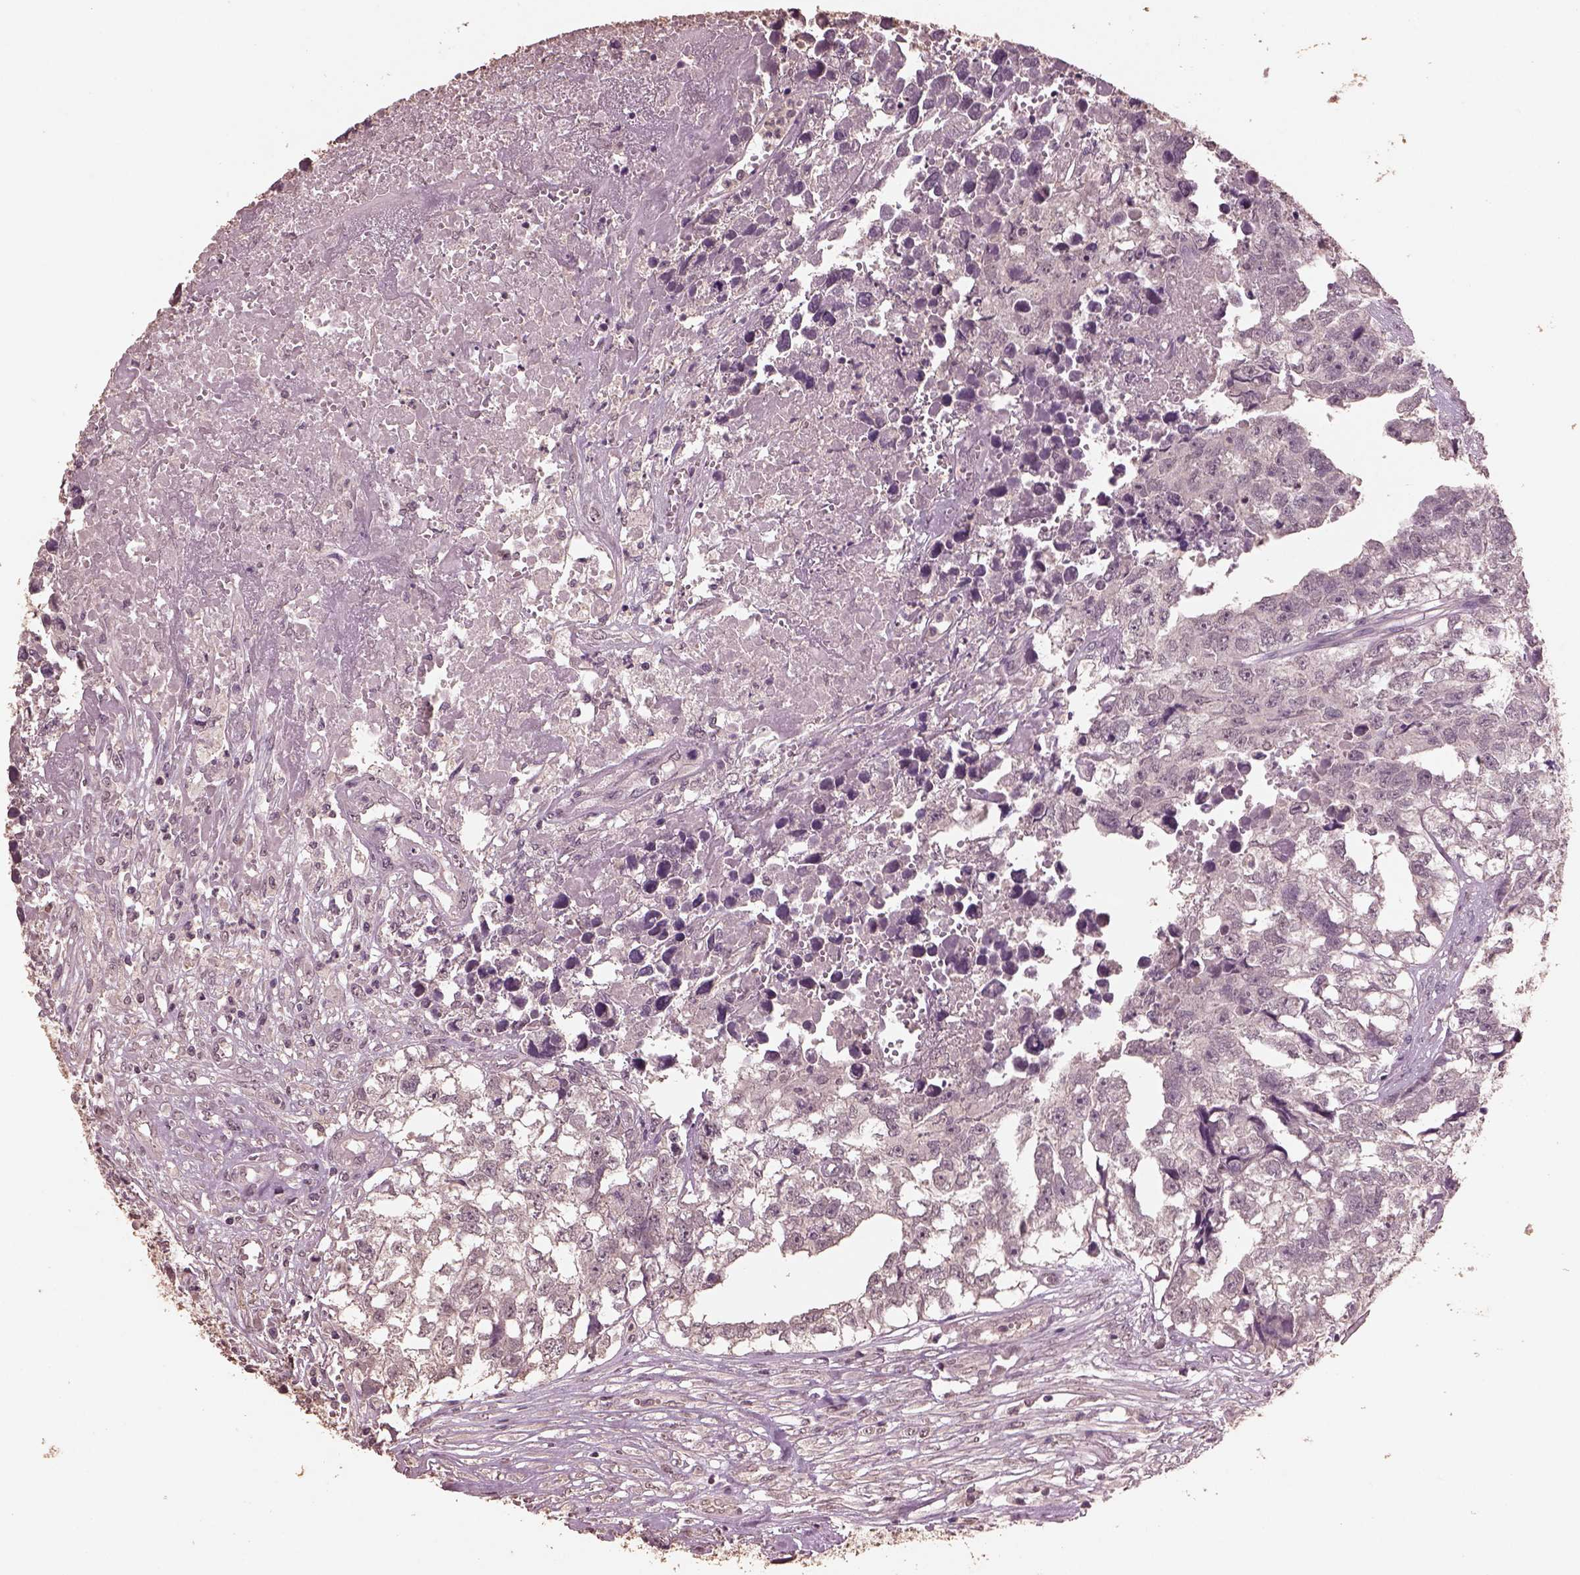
{"staining": {"intensity": "negative", "quantity": "none", "location": "none"}, "tissue": "testis cancer", "cell_type": "Tumor cells", "image_type": "cancer", "snomed": [{"axis": "morphology", "description": "Carcinoma, Embryonal, NOS"}, {"axis": "morphology", "description": "Teratoma, malignant, NOS"}, {"axis": "topography", "description": "Testis"}], "caption": "A micrograph of human testis embryonal carcinoma is negative for staining in tumor cells.", "gene": "CPT1C", "patient": {"sex": "male", "age": 44}}